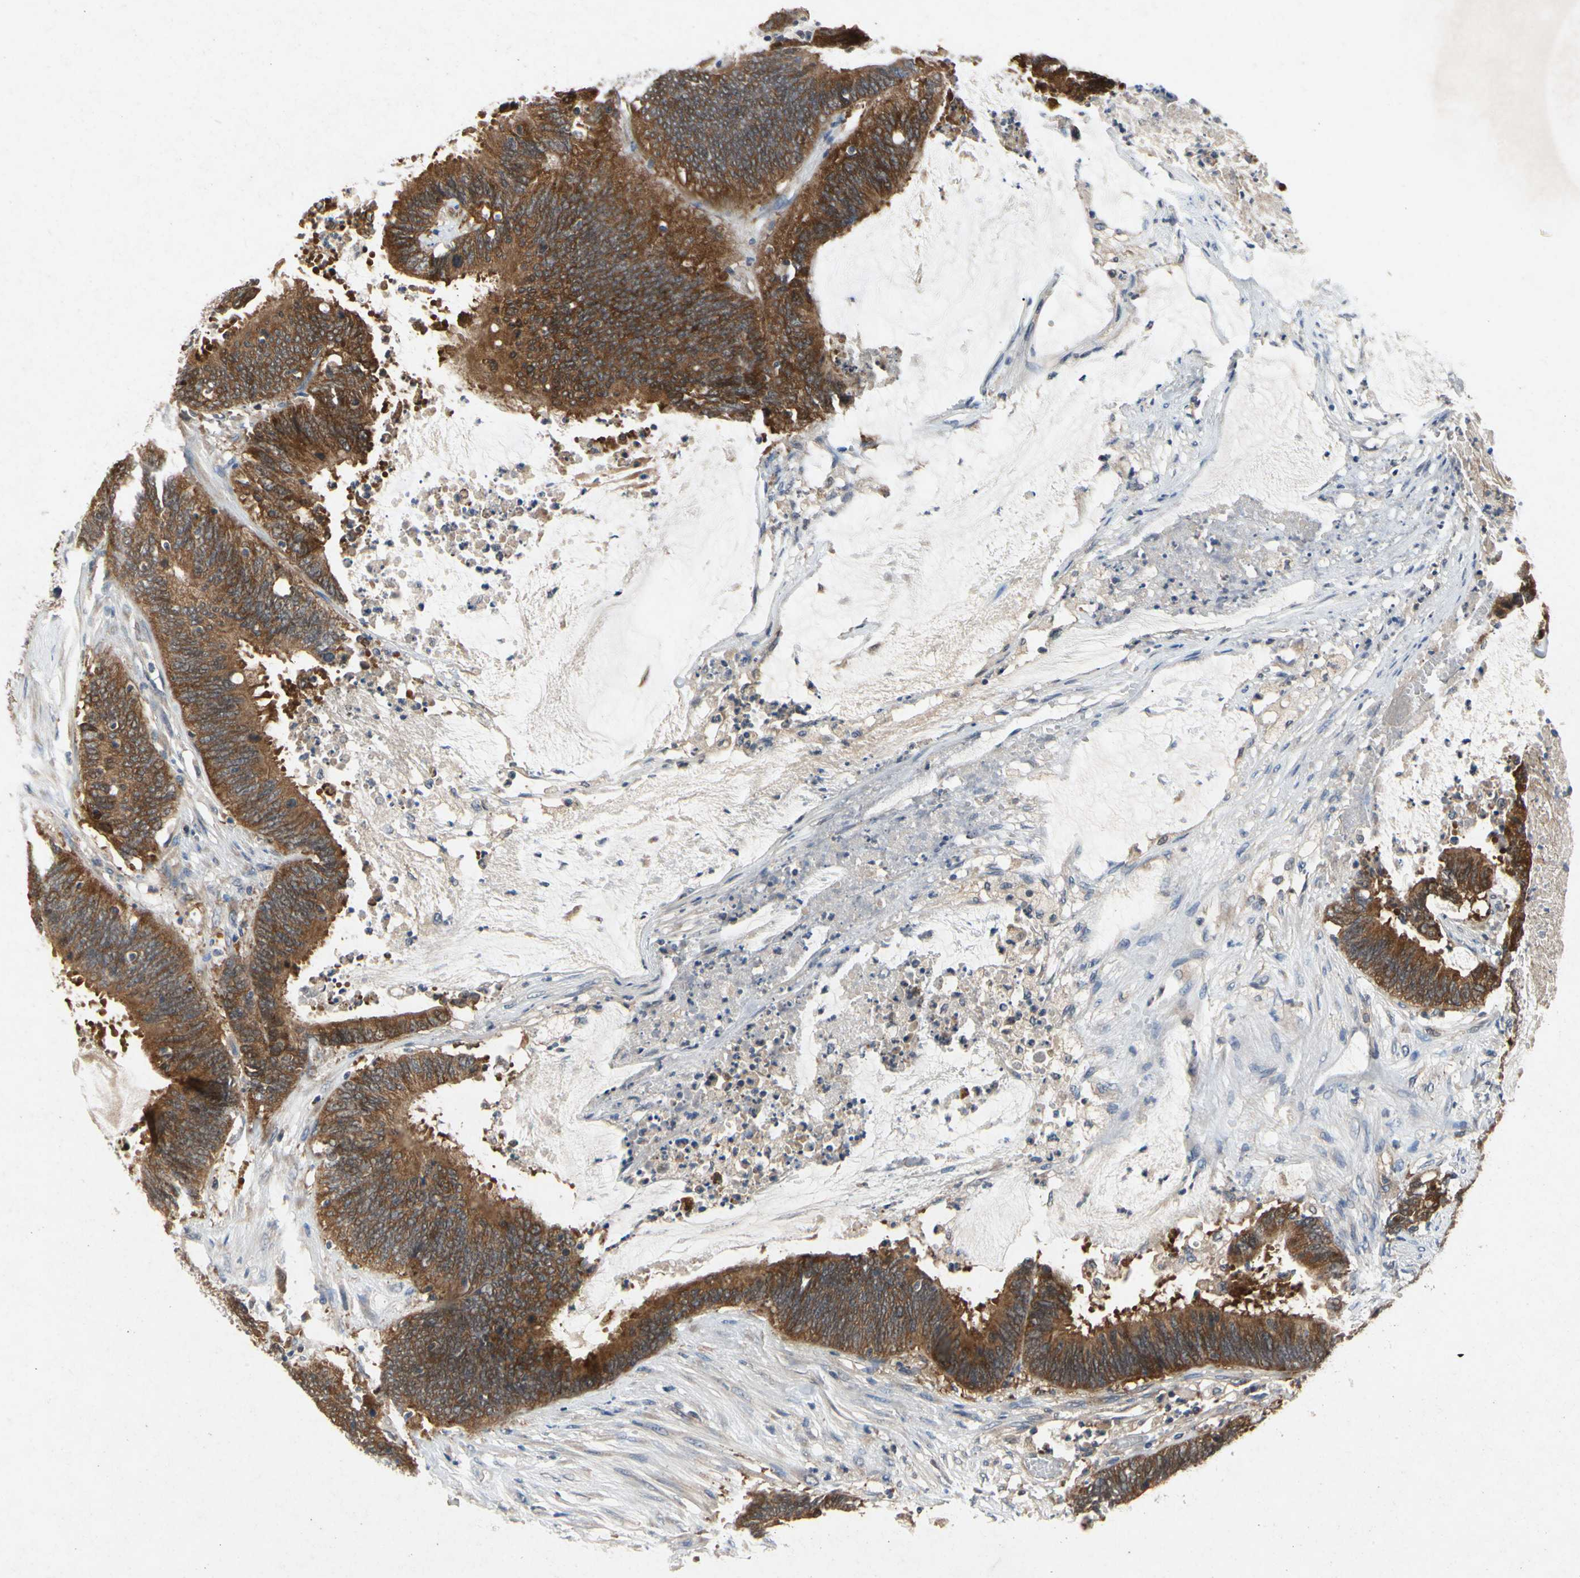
{"staining": {"intensity": "strong", "quantity": ">75%", "location": "cytoplasmic/membranous"}, "tissue": "colorectal cancer", "cell_type": "Tumor cells", "image_type": "cancer", "snomed": [{"axis": "morphology", "description": "Adenocarcinoma, NOS"}, {"axis": "topography", "description": "Rectum"}], "caption": "A high amount of strong cytoplasmic/membranous positivity is present in approximately >75% of tumor cells in colorectal cancer tissue. Nuclei are stained in blue.", "gene": "RPS6KA1", "patient": {"sex": "female", "age": 66}}